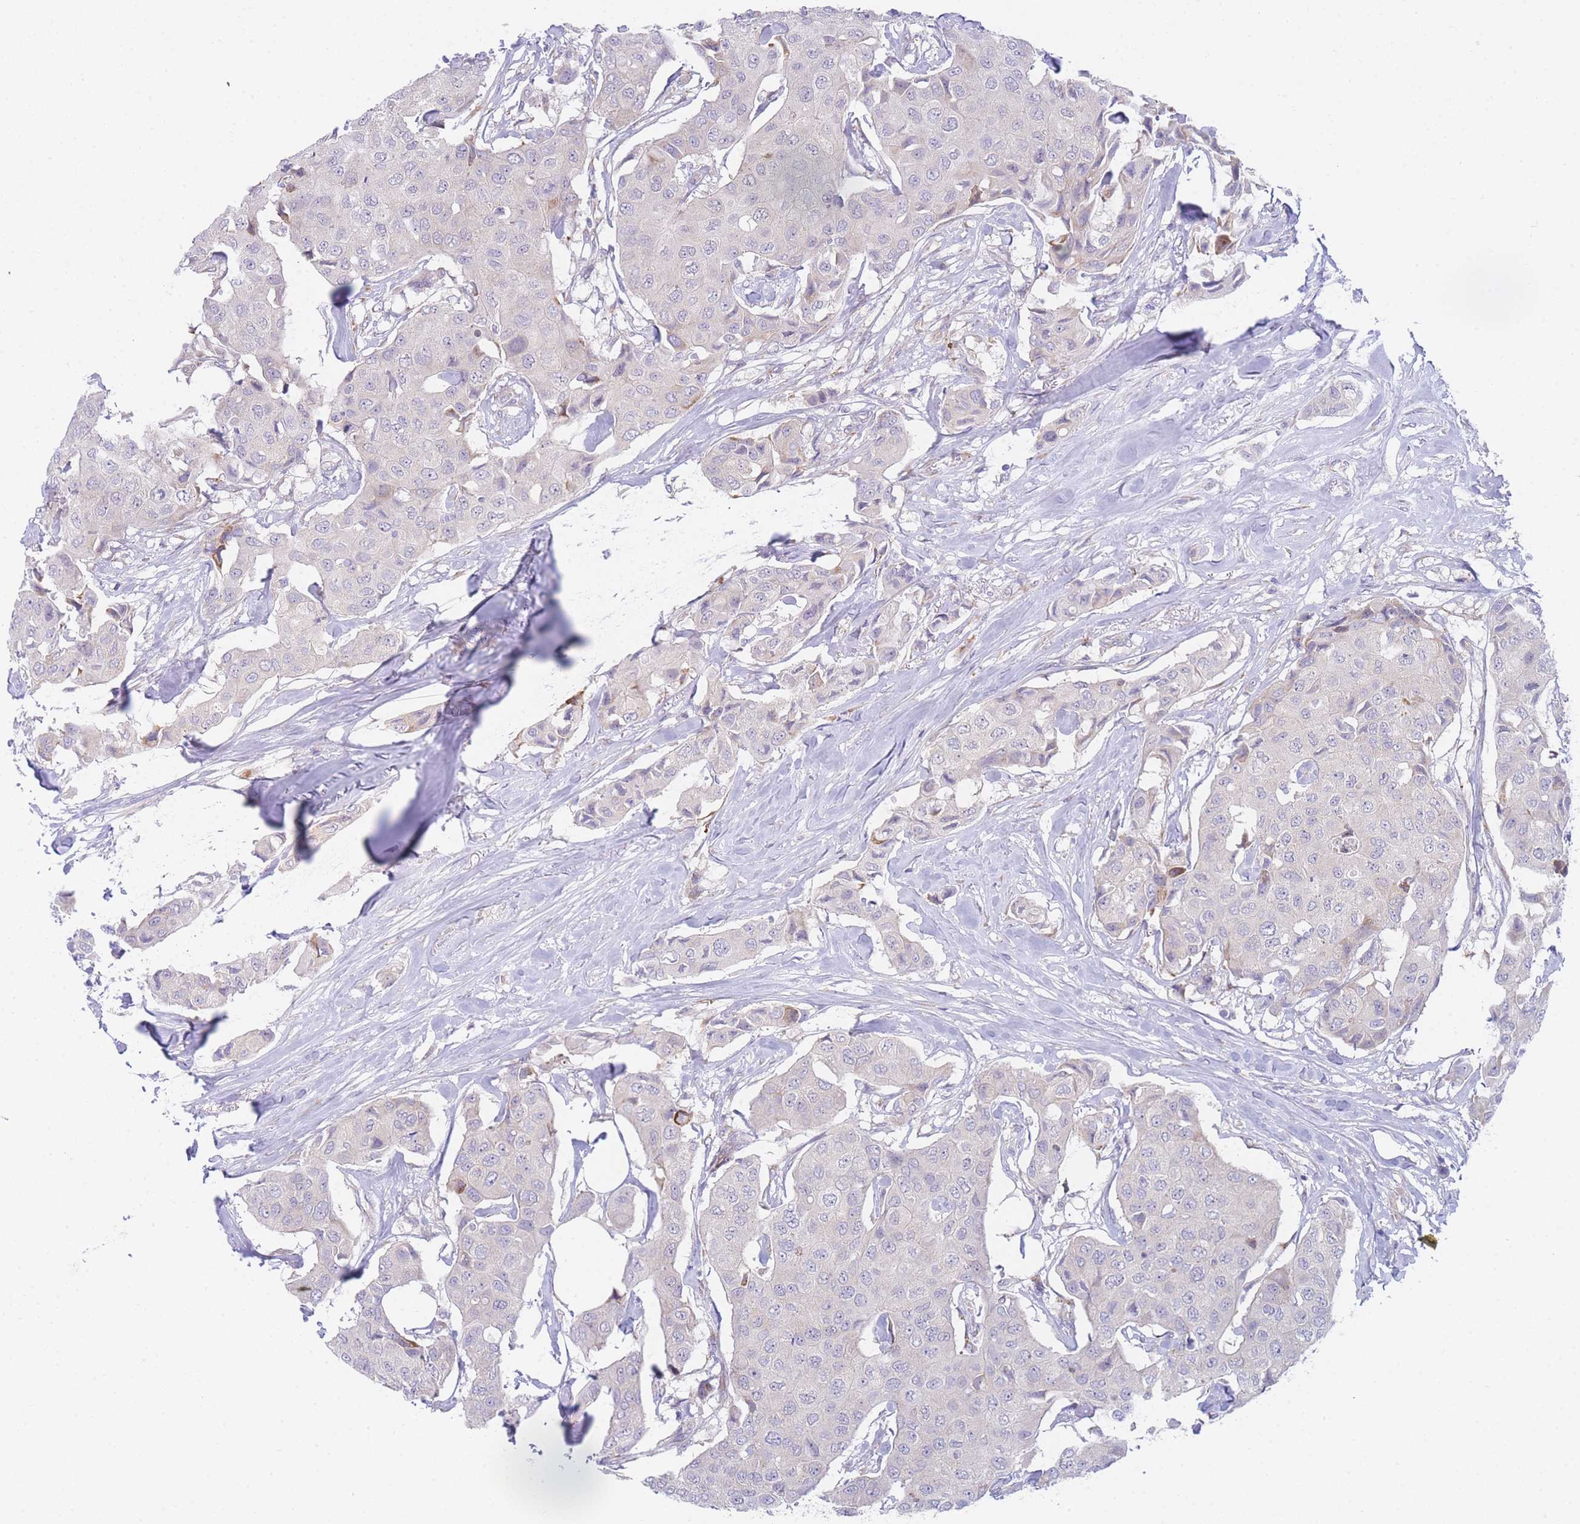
{"staining": {"intensity": "negative", "quantity": "none", "location": "none"}, "tissue": "breast cancer", "cell_type": "Tumor cells", "image_type": "cancer", "snomed": [{"axis": "morphology", "description": "Duct carcinoma"}, {"axis": "topography", "description": "Breast"}], "caption": "IHC histopathology image of neoplastic tissue: human breast cancer (invasive ductal carcinoma) stained with DAB (3,3'-diaminobenzidine) demonstrates no significant protein staining in tumor cells.", "gene": "ZNF510", "patient": {"sex": "female", "age": 80}}